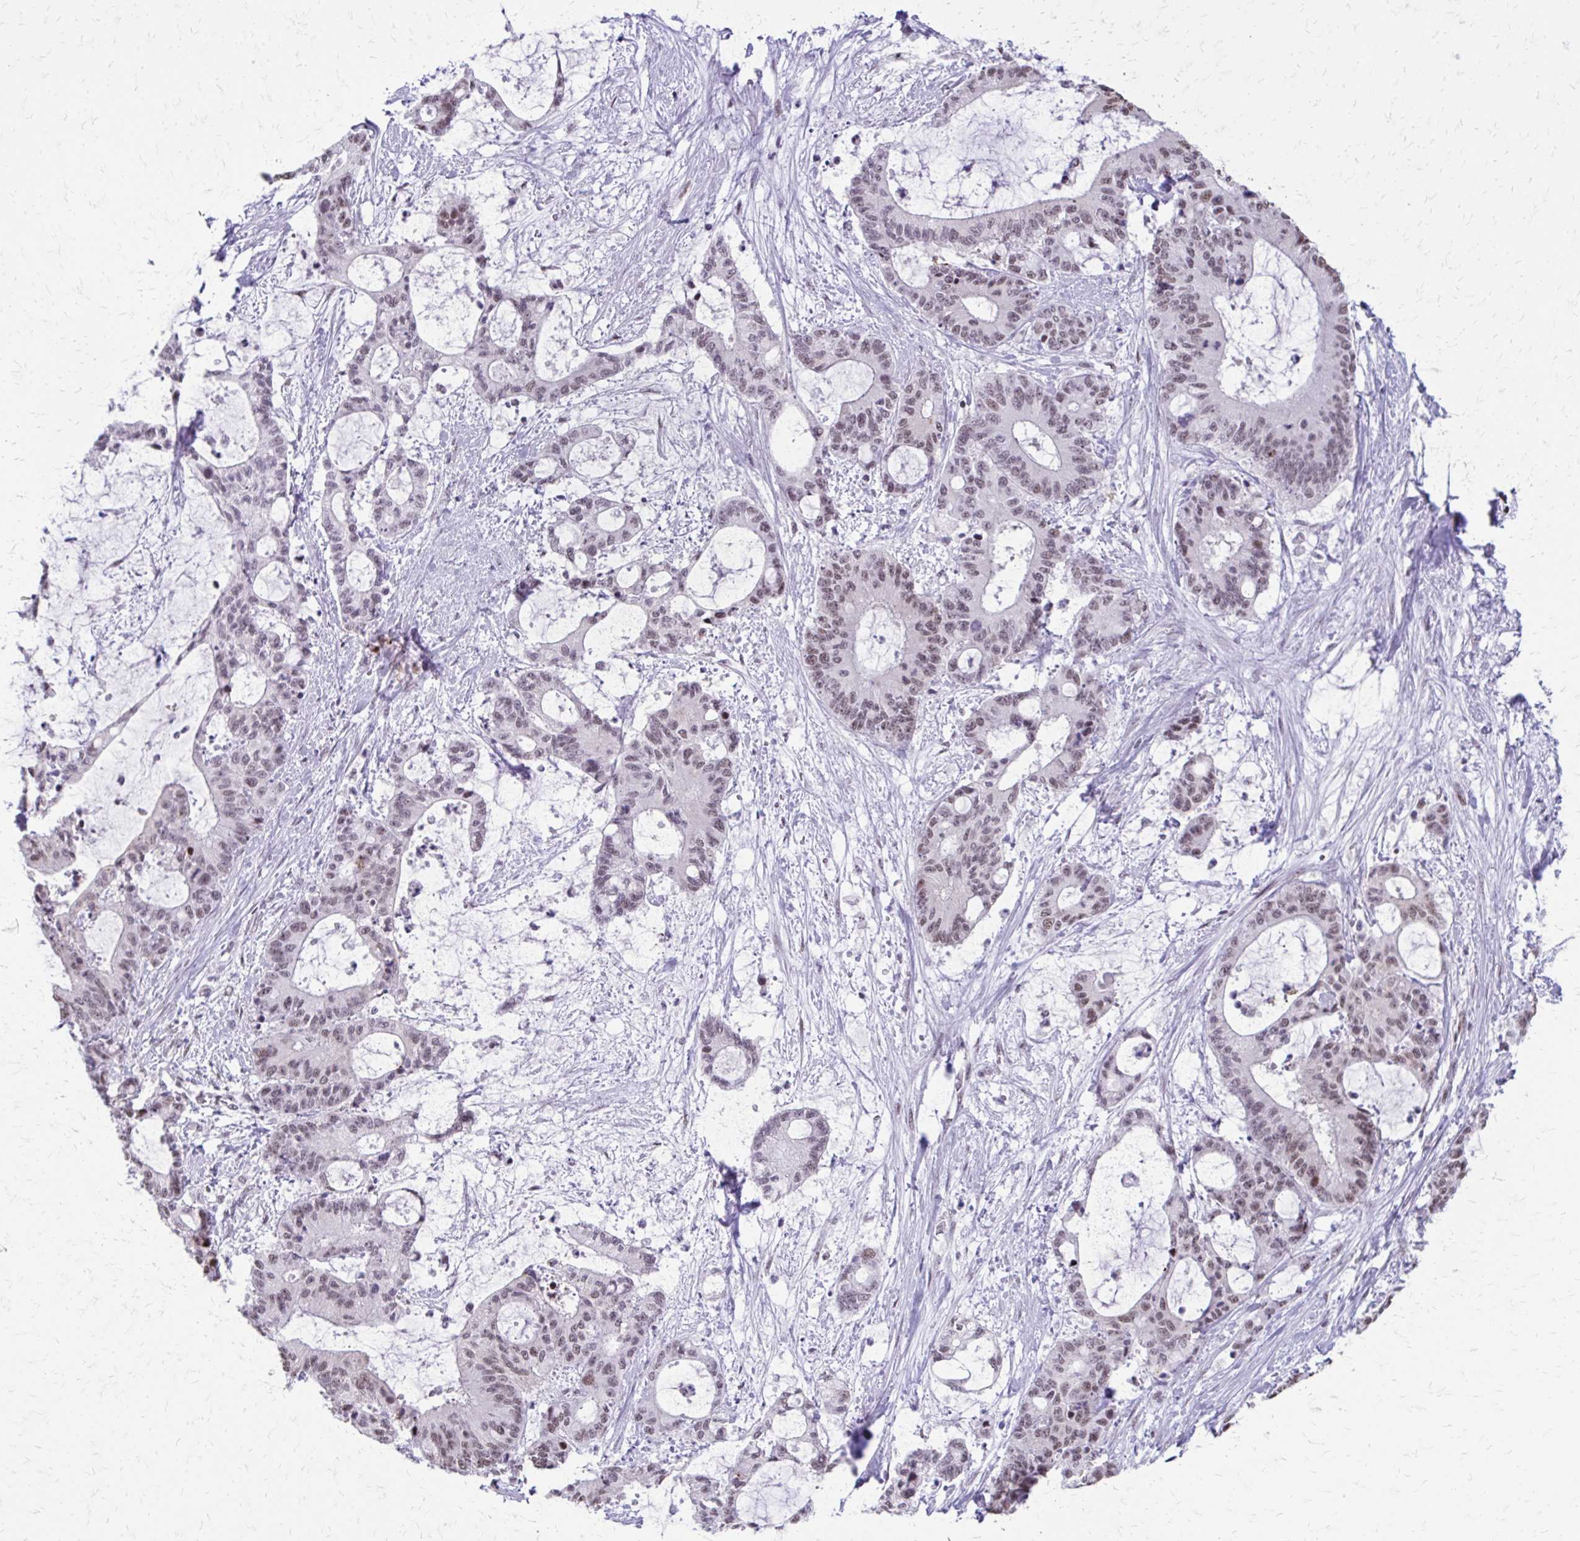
{"staining": {"intensity": "weak", "quantity": "25%-75%", "location": "nuclear"}, "tissue": "liver cancer", "cell_type": "Tumor cells", "image_type": "cancer", "snomed": [{"axis": "morphology", "description": "Normal tissue, NOS"}, {"axis": "morphology", "description": "Cholangiocarcinoma"}, {"axis": "topography", "description": "Liver"}, {"axis": "topography", "description": "Peripheral nerve tissue"}], "caption": "Human liver cancer stained with a brown dye displays weak nuclear positive expression in about 25%-75% of tumor cells.", "gene": "SS18", "patient": {"sex": "female", "age": 73}}